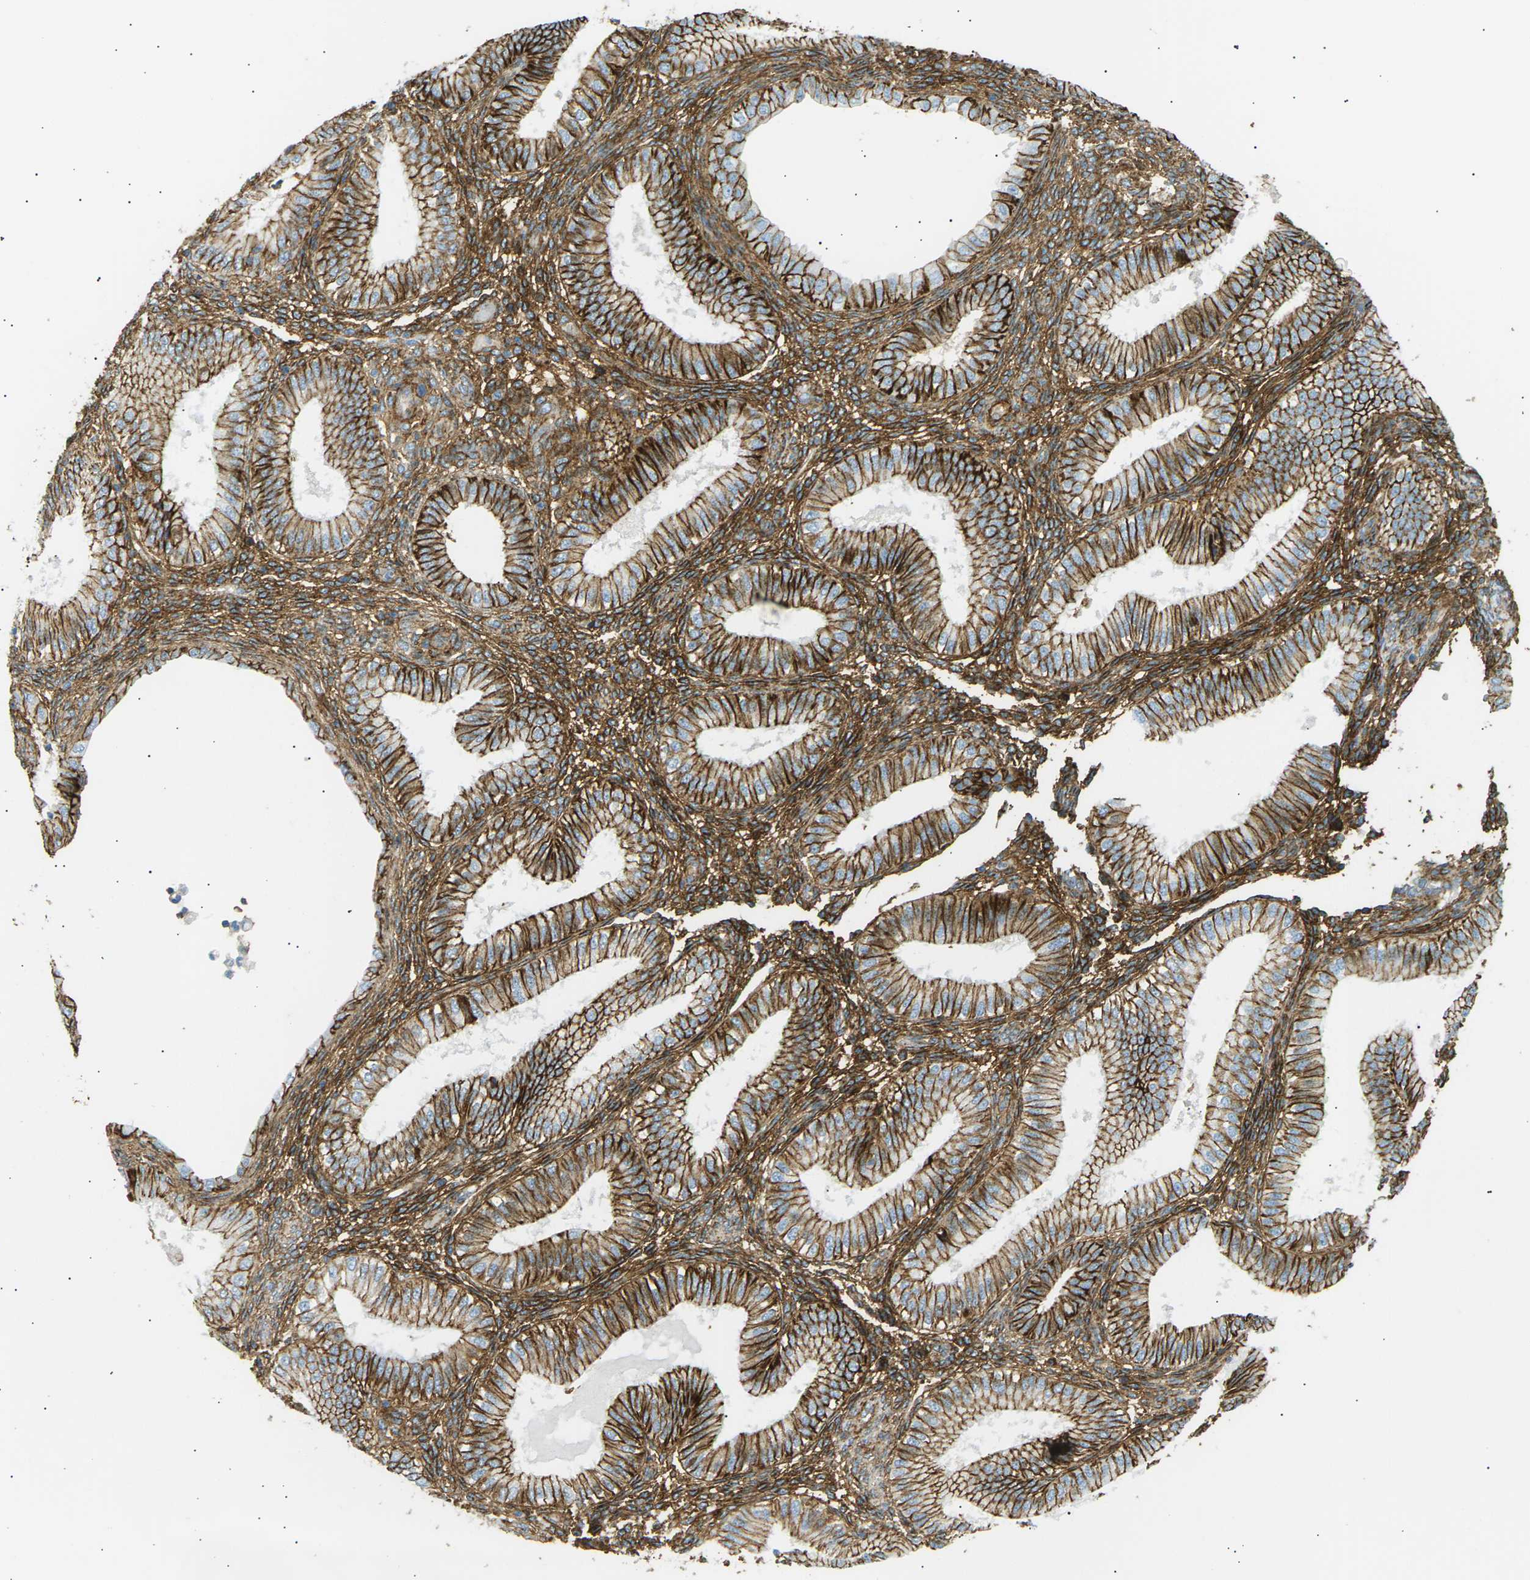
{"staining": {"intensity": "moderate", "quantity": "25%-75%", "location": "cytoplasmic/membranous"}, "tissue": "endometrium", "cell_type": "Cells in endometrial stroma", "image_type": "normal", "snomed": [{"axis": "morphology", "description": "Normal tissue, NOS"}, {"axis": "topography", "description": "Endometrium"}], "caption": "Protein staining shows moderate cytoplasmic/membranous staining in about 25%-75% of cells in endometrial stroma in unremarkable endometrium. (DAB = brown stain, brightfield microscopy at high magnification).", "gene": "ATP2B4", "patient": {"sex": "female", "age": 39}}